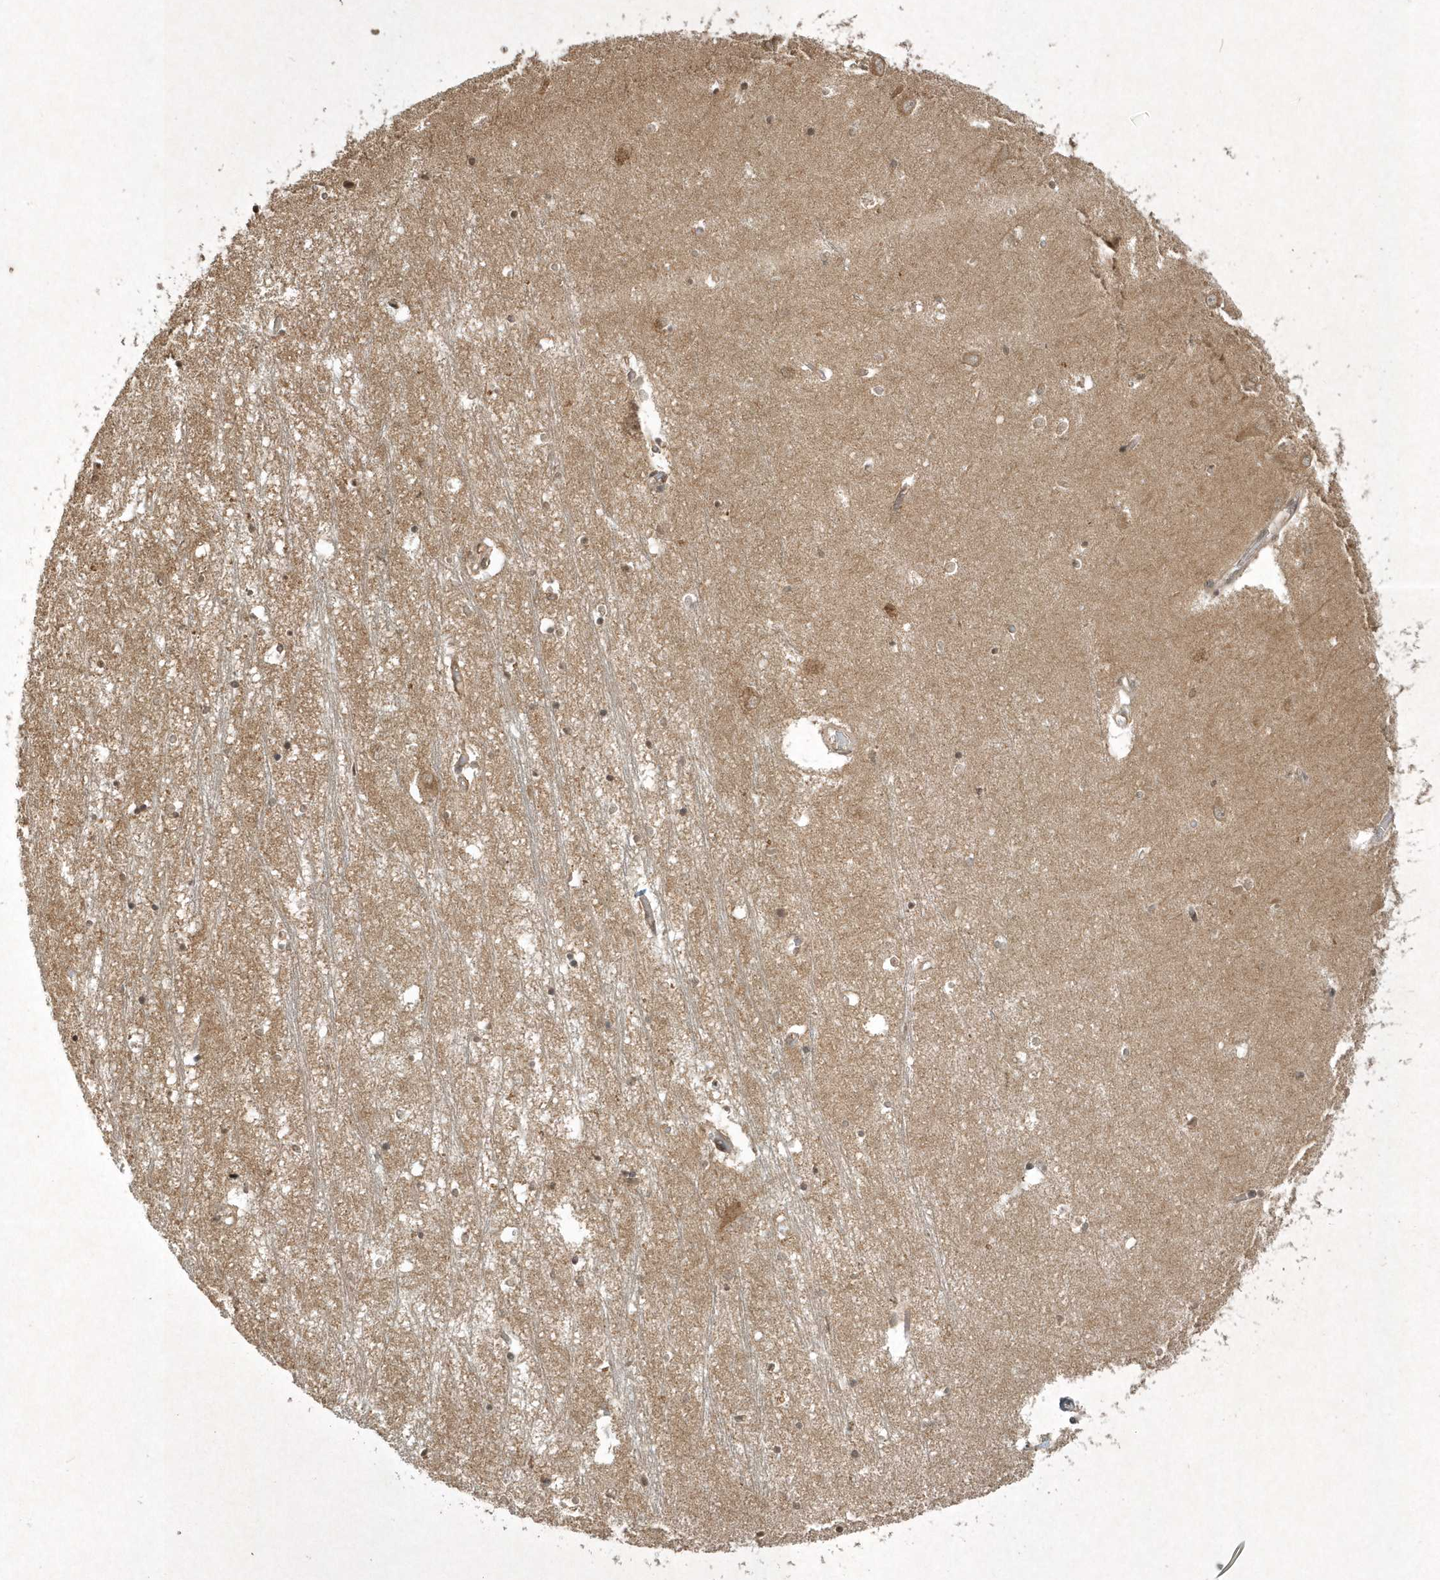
{"staining": {"intensity": "weak", "quantity": "25%-75%", "location": "cytoplasmic/membranous"}, "tissue": "hippocampus", "cell_type": "Glial cells", "image_type": "normal", "snomed": [{"axis": "morphology", "description": "Normal tissue, NOS"}, {"axis": "topography", "description": "Hippocampus"}], "caption": "DAB immunohistochemical staining of normal human hippocampus reveals weak cytoplasmic/membranous protein staining in about 25%-75% of glial cells.", "gene": "PLTP", "patient": {"sex": "male", "age": 70}}